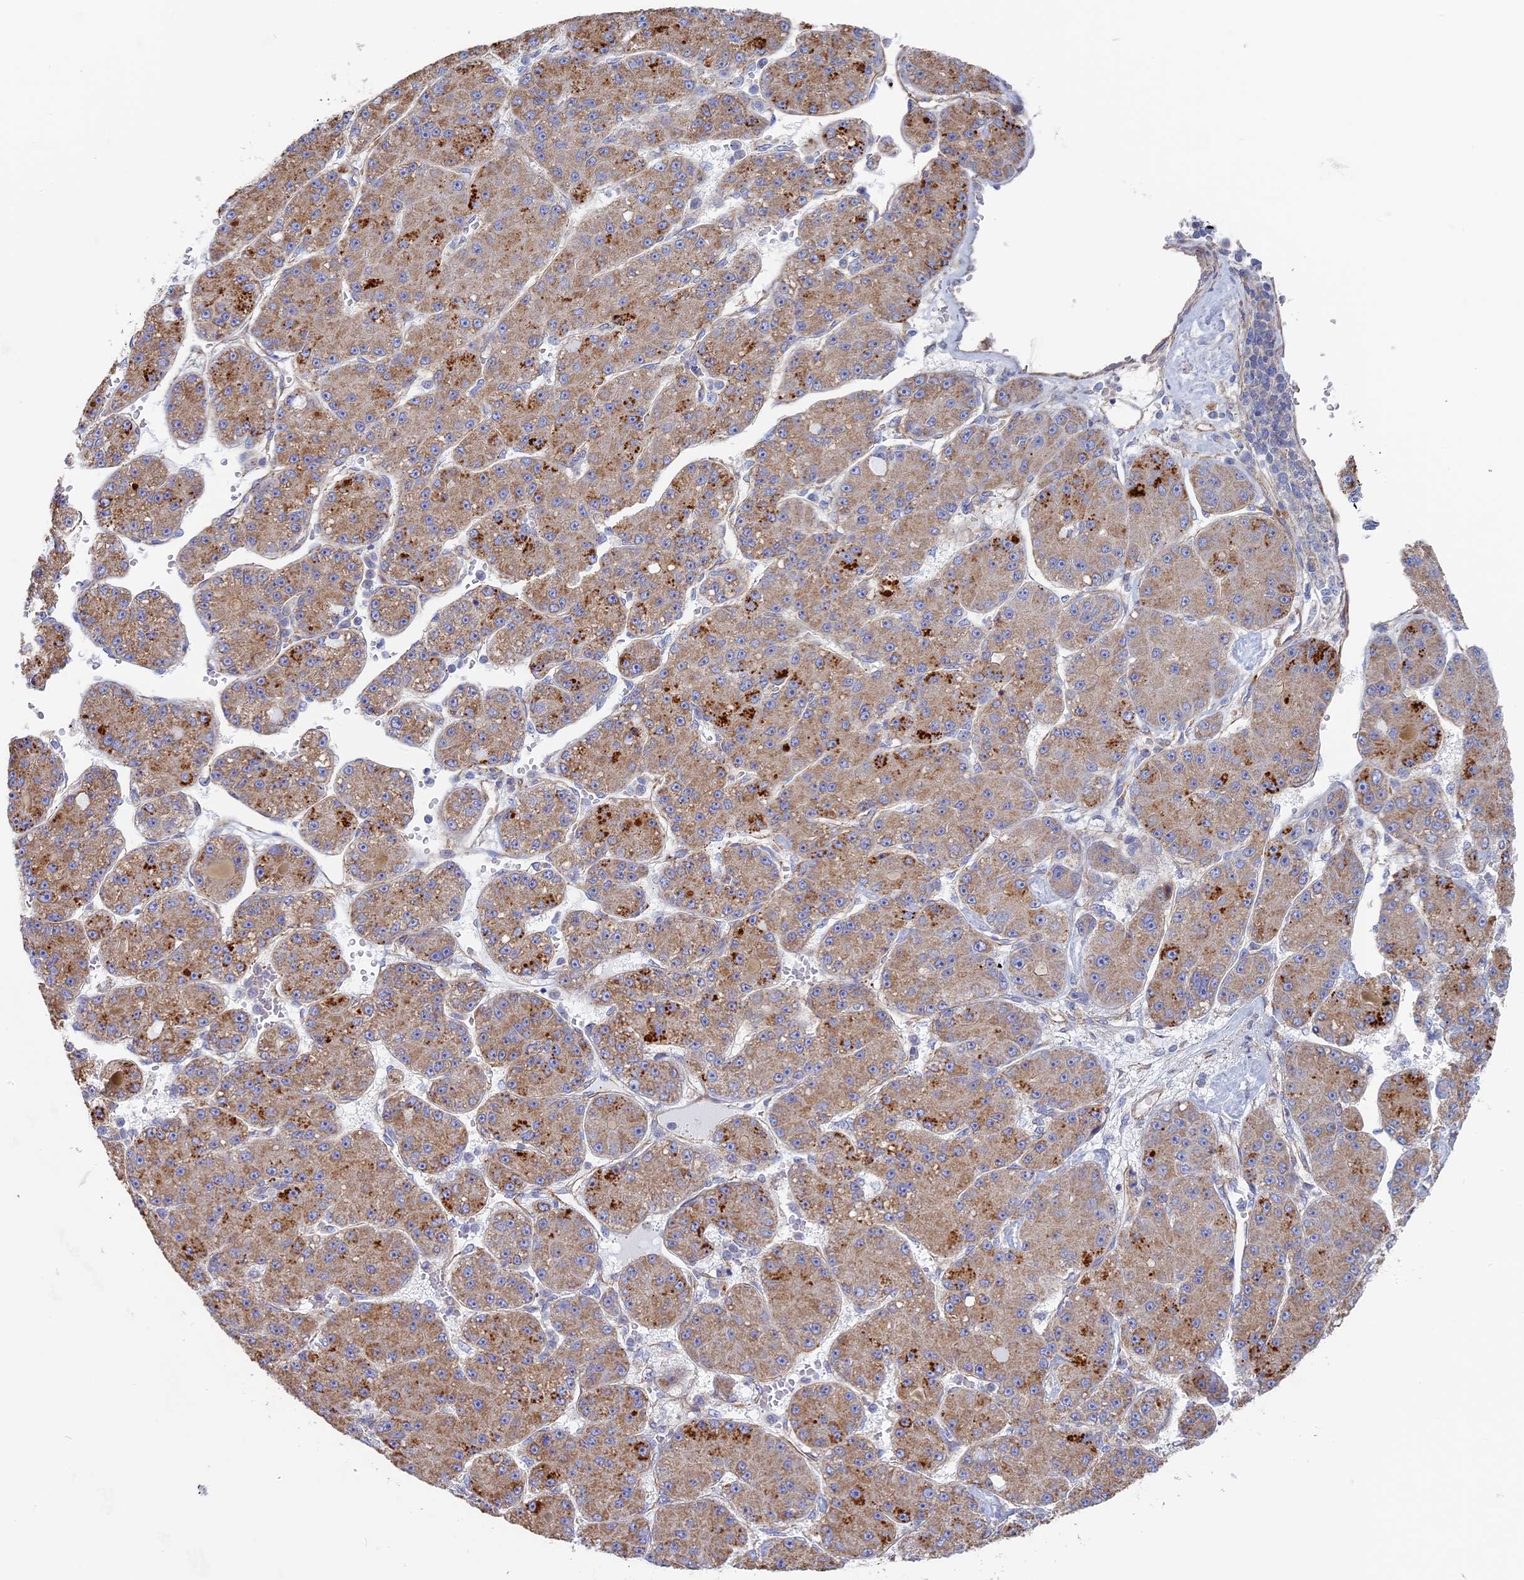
{"staining": {"intensity": "moderate", "quantity": ">75%", "location": "cytoplasmic/membranous"}, "tissue": "liver cancer", "cell_type": "Tumor cells", "image_type": "cancer", "snomed": [{"axis": "morphology", "description": "Carcinoma, Hepatocellular, NOS"}, {"axis": "topography", "description": "Liver"}], "caption": "Tumor cells exhibit medium levels of moderate cytoplasmic/membranous expression in approximately >75% of cells in liver cancer (hepatocellular carcinoma). The staining is performed using DAB brown chromogen to label protein expression. The nuclei are counter-stained blue using hematoxylin.", "gene": "DDA1", "patient": {"sex": "male", "age": 67}}